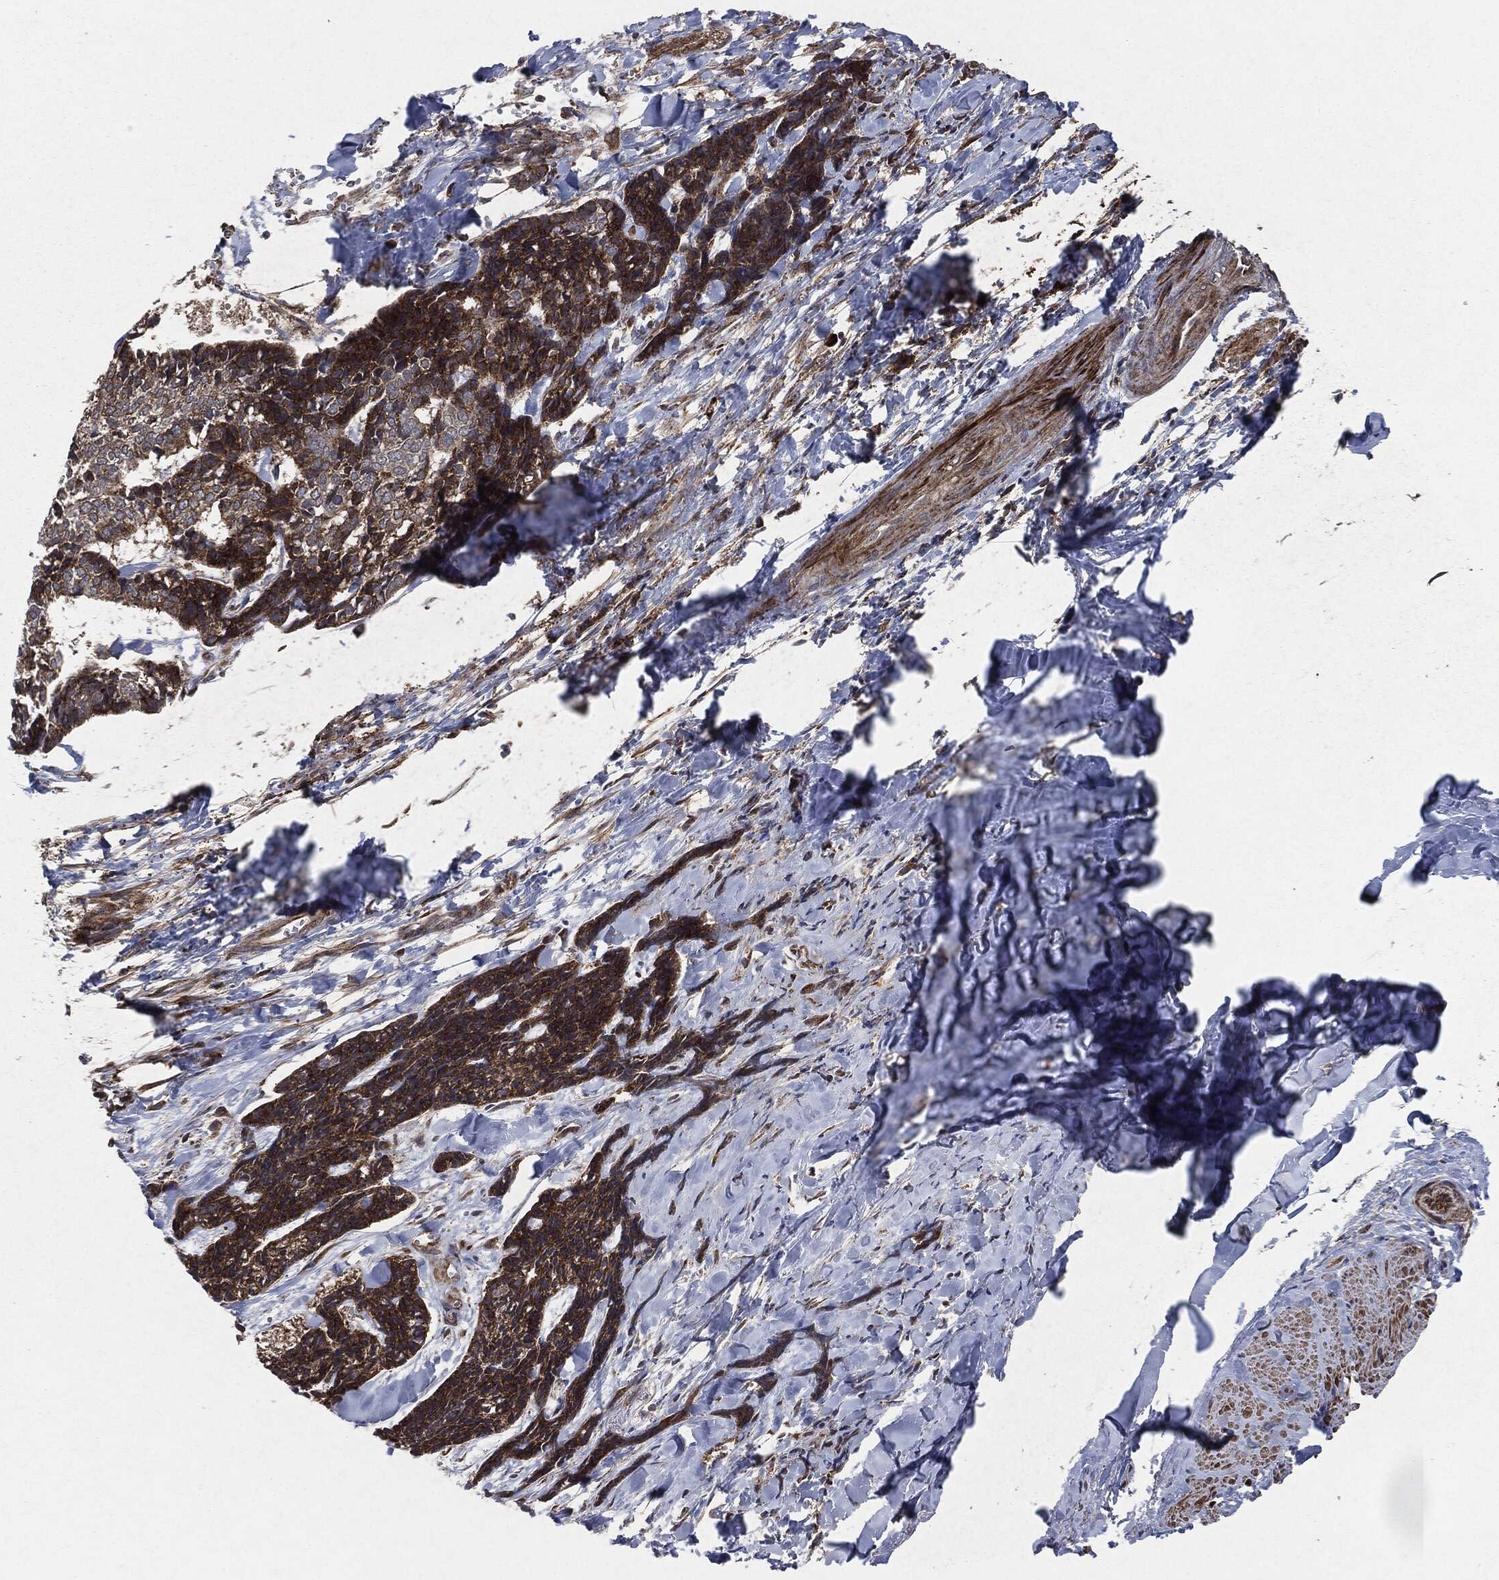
{"staining": {"intensity": "strong", "quantity": "25%-75%", "location": "cytoplasmic/membranous"}, "tissue": "skin cancer", "cell_type": "Tumor cells", "image_type": "cancer", "snomed": [{"axis": "morphology", "description": "Basal cell carcinoma"}, {"axis": "topography", "description": "Skin"}], "caption": "Protein staining by IHC exhibits strong cytoplasmic/membranous positivity in about 25%-75% of tumor cells in skin cancer.", "gene": "RAF1", "patient": {"sex": "male", "age": 86}}